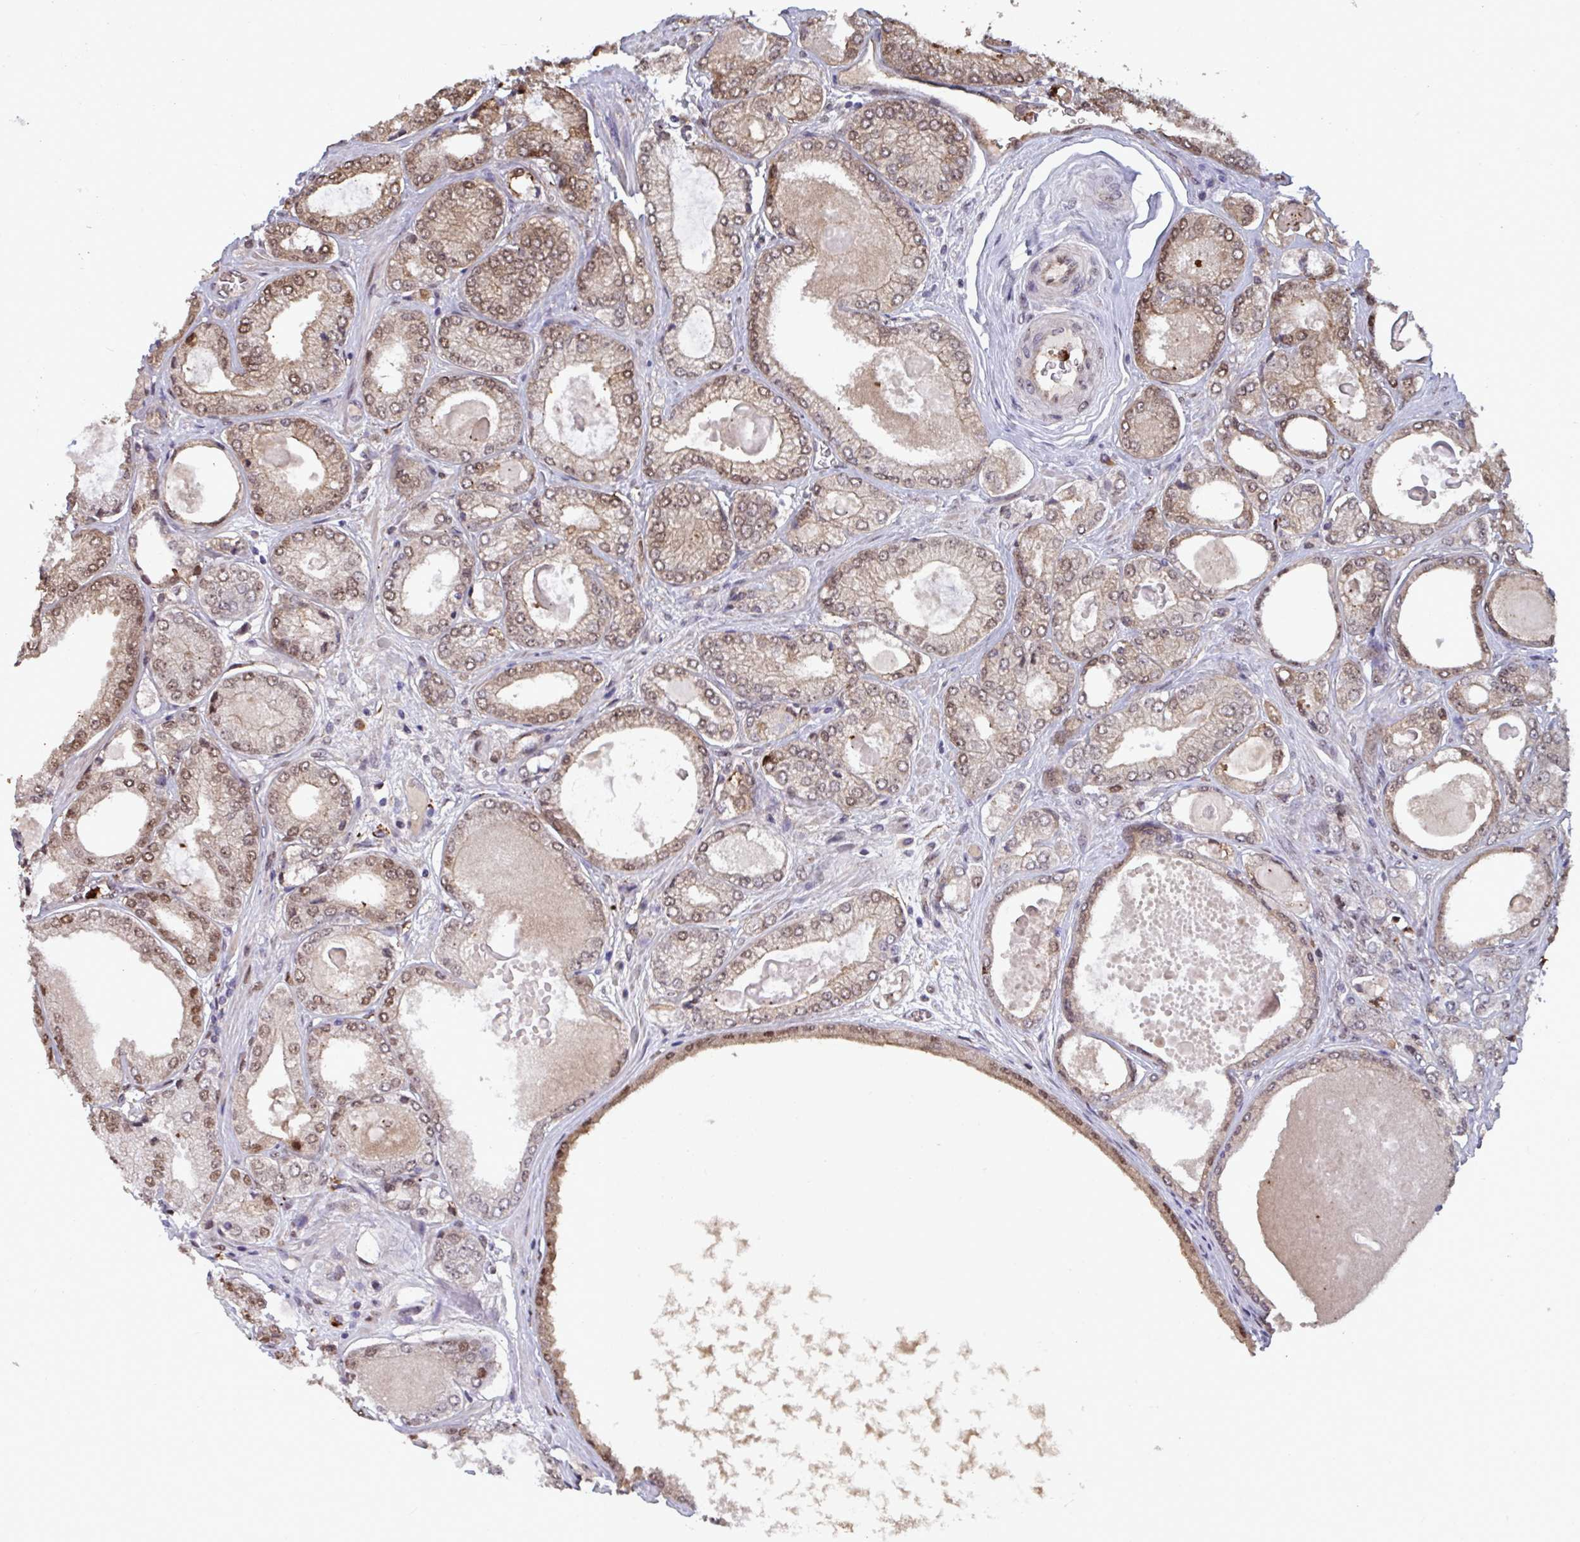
{"staining": {"intensity": "moderate", "quantity": ">75%", "location": "cytoplasmic/membranous,nuclear"}, "tissue": "prostate cancer", "cell_type": "Tumor cells", "image_type": "cancer", "snomed": [{"axis": "morphology", "description": "Adenocarcinoma, High grade"}, {"axis": "topography", "description": "Prostate"}], "caption": "Protein analysis of prostate adenocarcinoma (high-grade) tissue reveals moderate cytoplasmic/membranous and nuclear expression in approximately >75% of tumor cells.", "gene": "PELI2", "patient": {"sex": "male", "age": 68}}